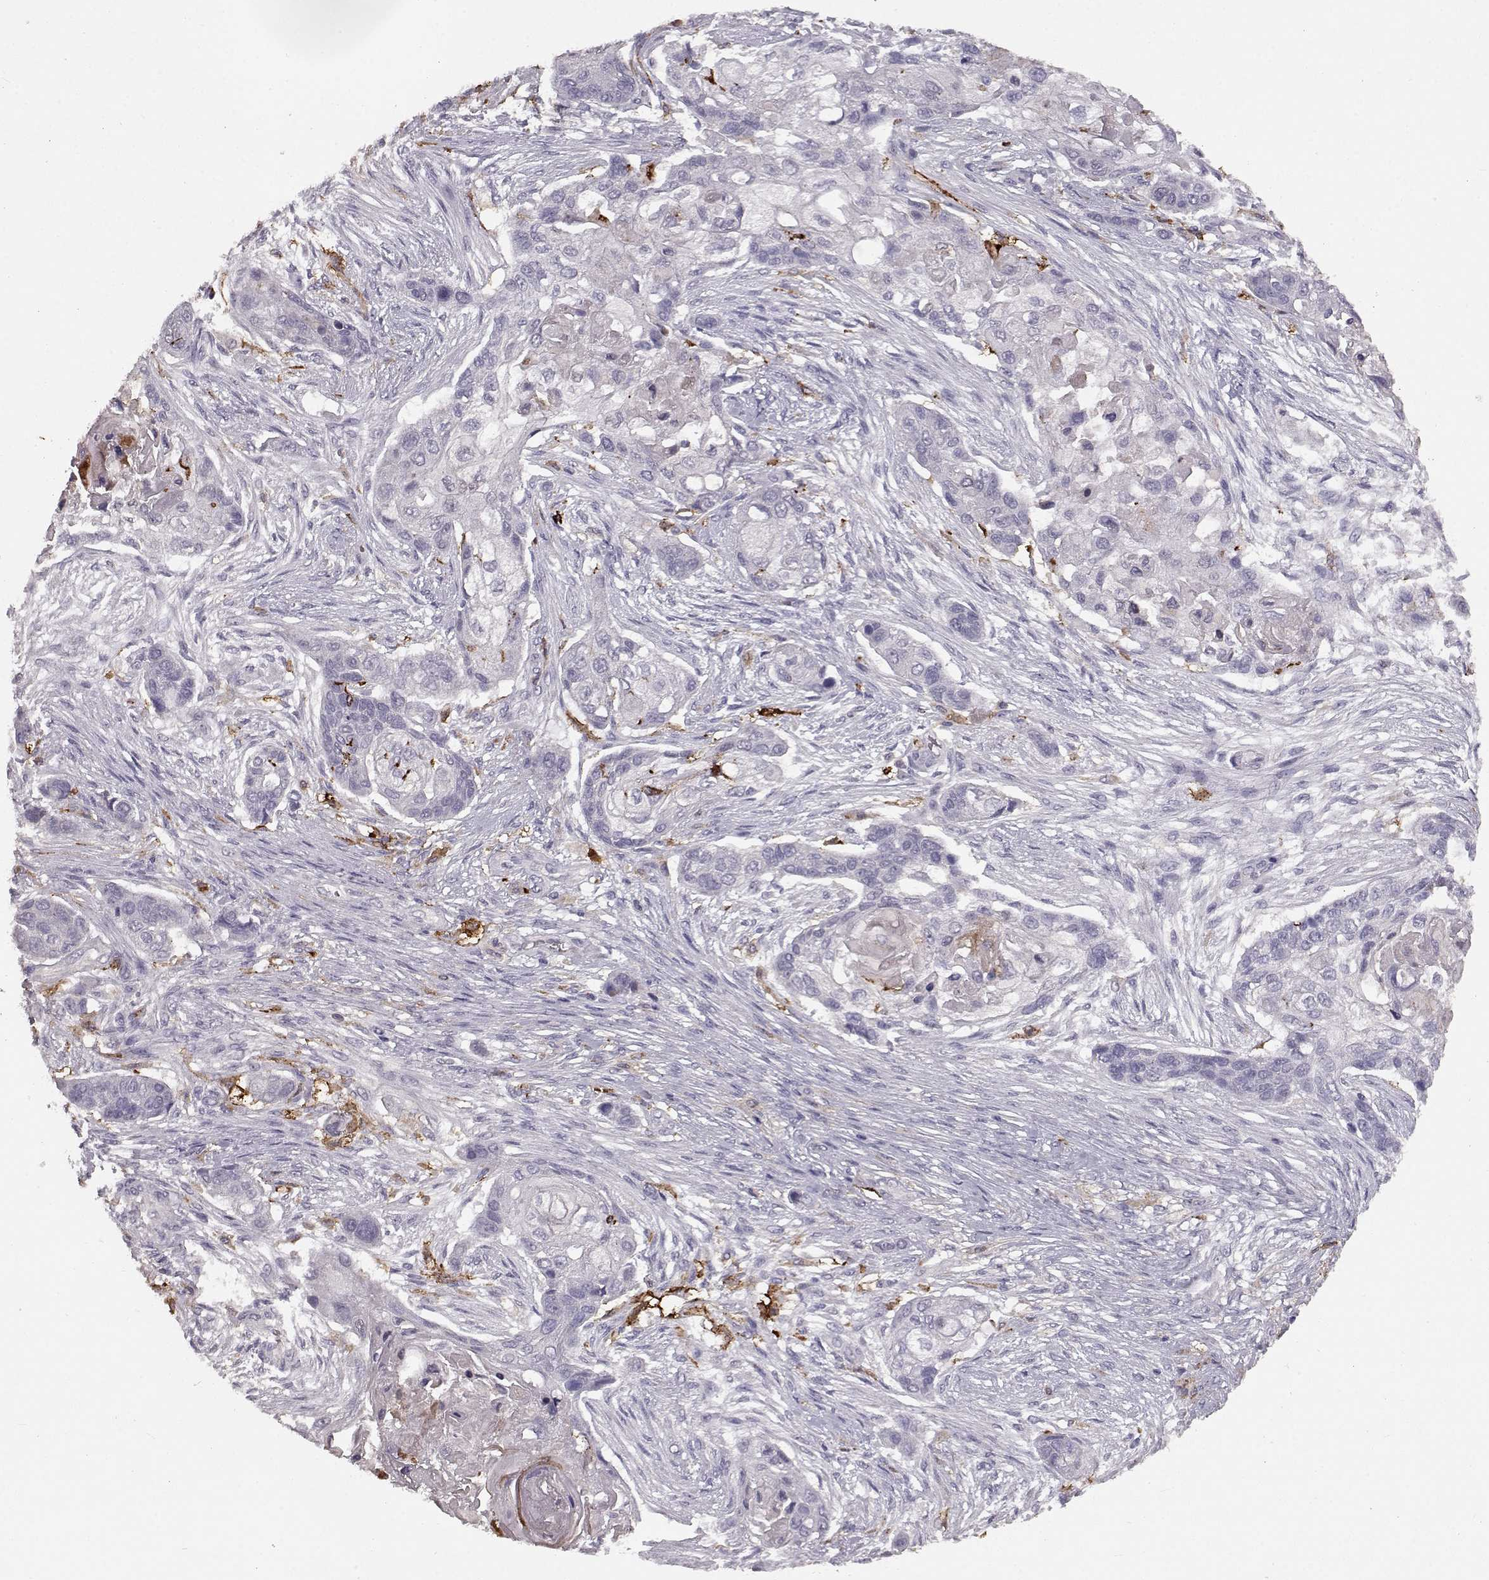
{"staining": {"intensity": "negative", "quantity": "none", "location": "none"}, "tissue": "lung cancer", "cell_type": "Tumor cells", "image_type": "cancer", "snomed": [{"axis": "morphology", "description": "Squamous cell carcinoma, NOS"}, {"axis": "topography", "description": "Lung"}], "caption": "Immunohistochemistry (IHC) of lung cancer demonstrates no positivity in tumor cells. Brightfield microscopy of immunohistochemistry (IHC) stained with DAB (brown) and hematoxylin (blue), captured at high magnification.", "gene": "CCNF", "patient": {"sex": "male", "age": 69}}